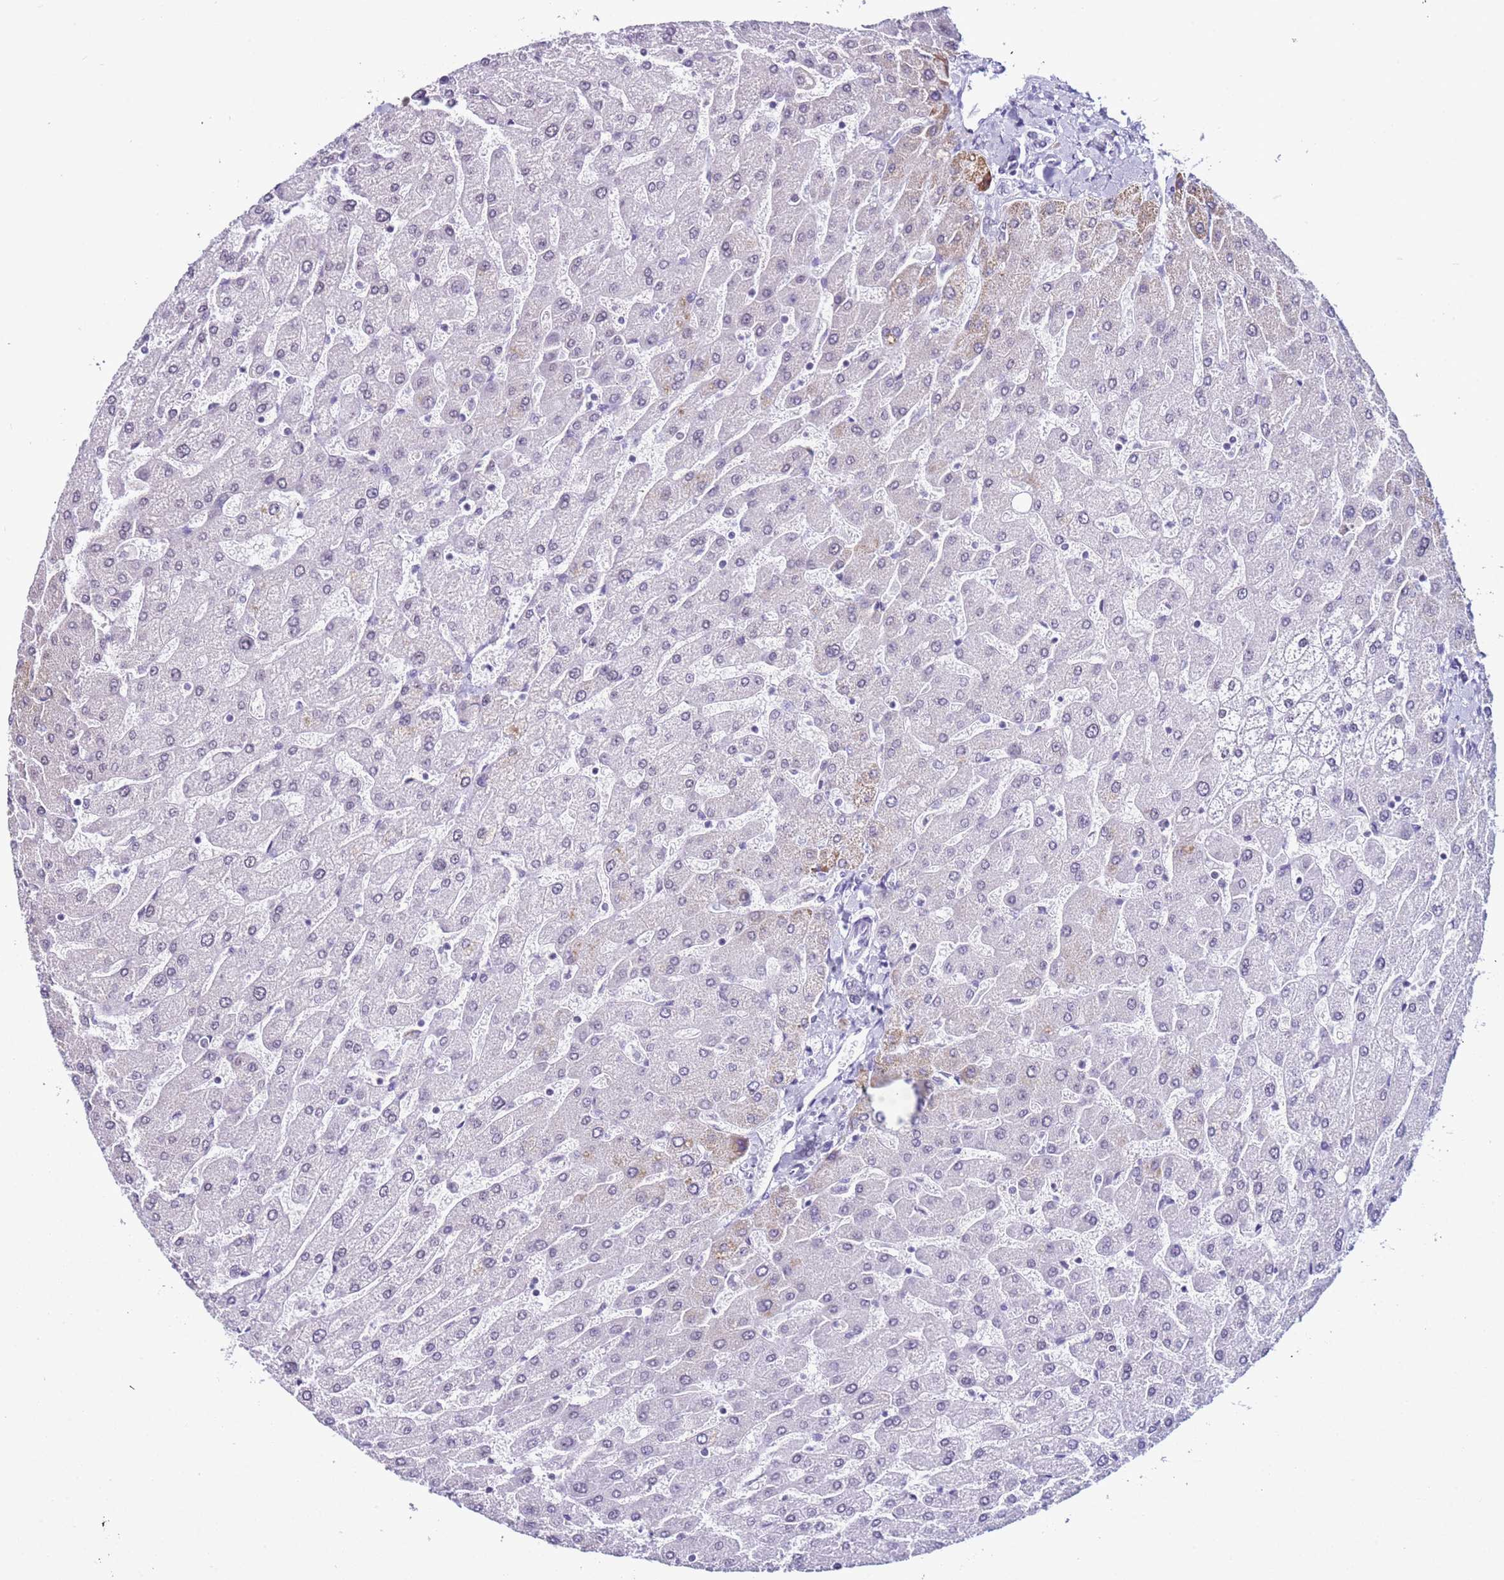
{"staining": {"intensity": "negative", "quantity": "none", "location": "none"}, "tissue": "liver", "cell_type": "Cholangiocytes", "image_type": "normal", "snomed": [{"axis": "morphology", "description": "Normal tissue, NOS"}, {"axis": "topography", "description": "Liver"}], "caption": "This is an IHC micrograph of unremarkable human liver. There is no positivity in cholangiocytes.", "gene": "DHX15", "patient": {"sex": "male", "age": 55}}